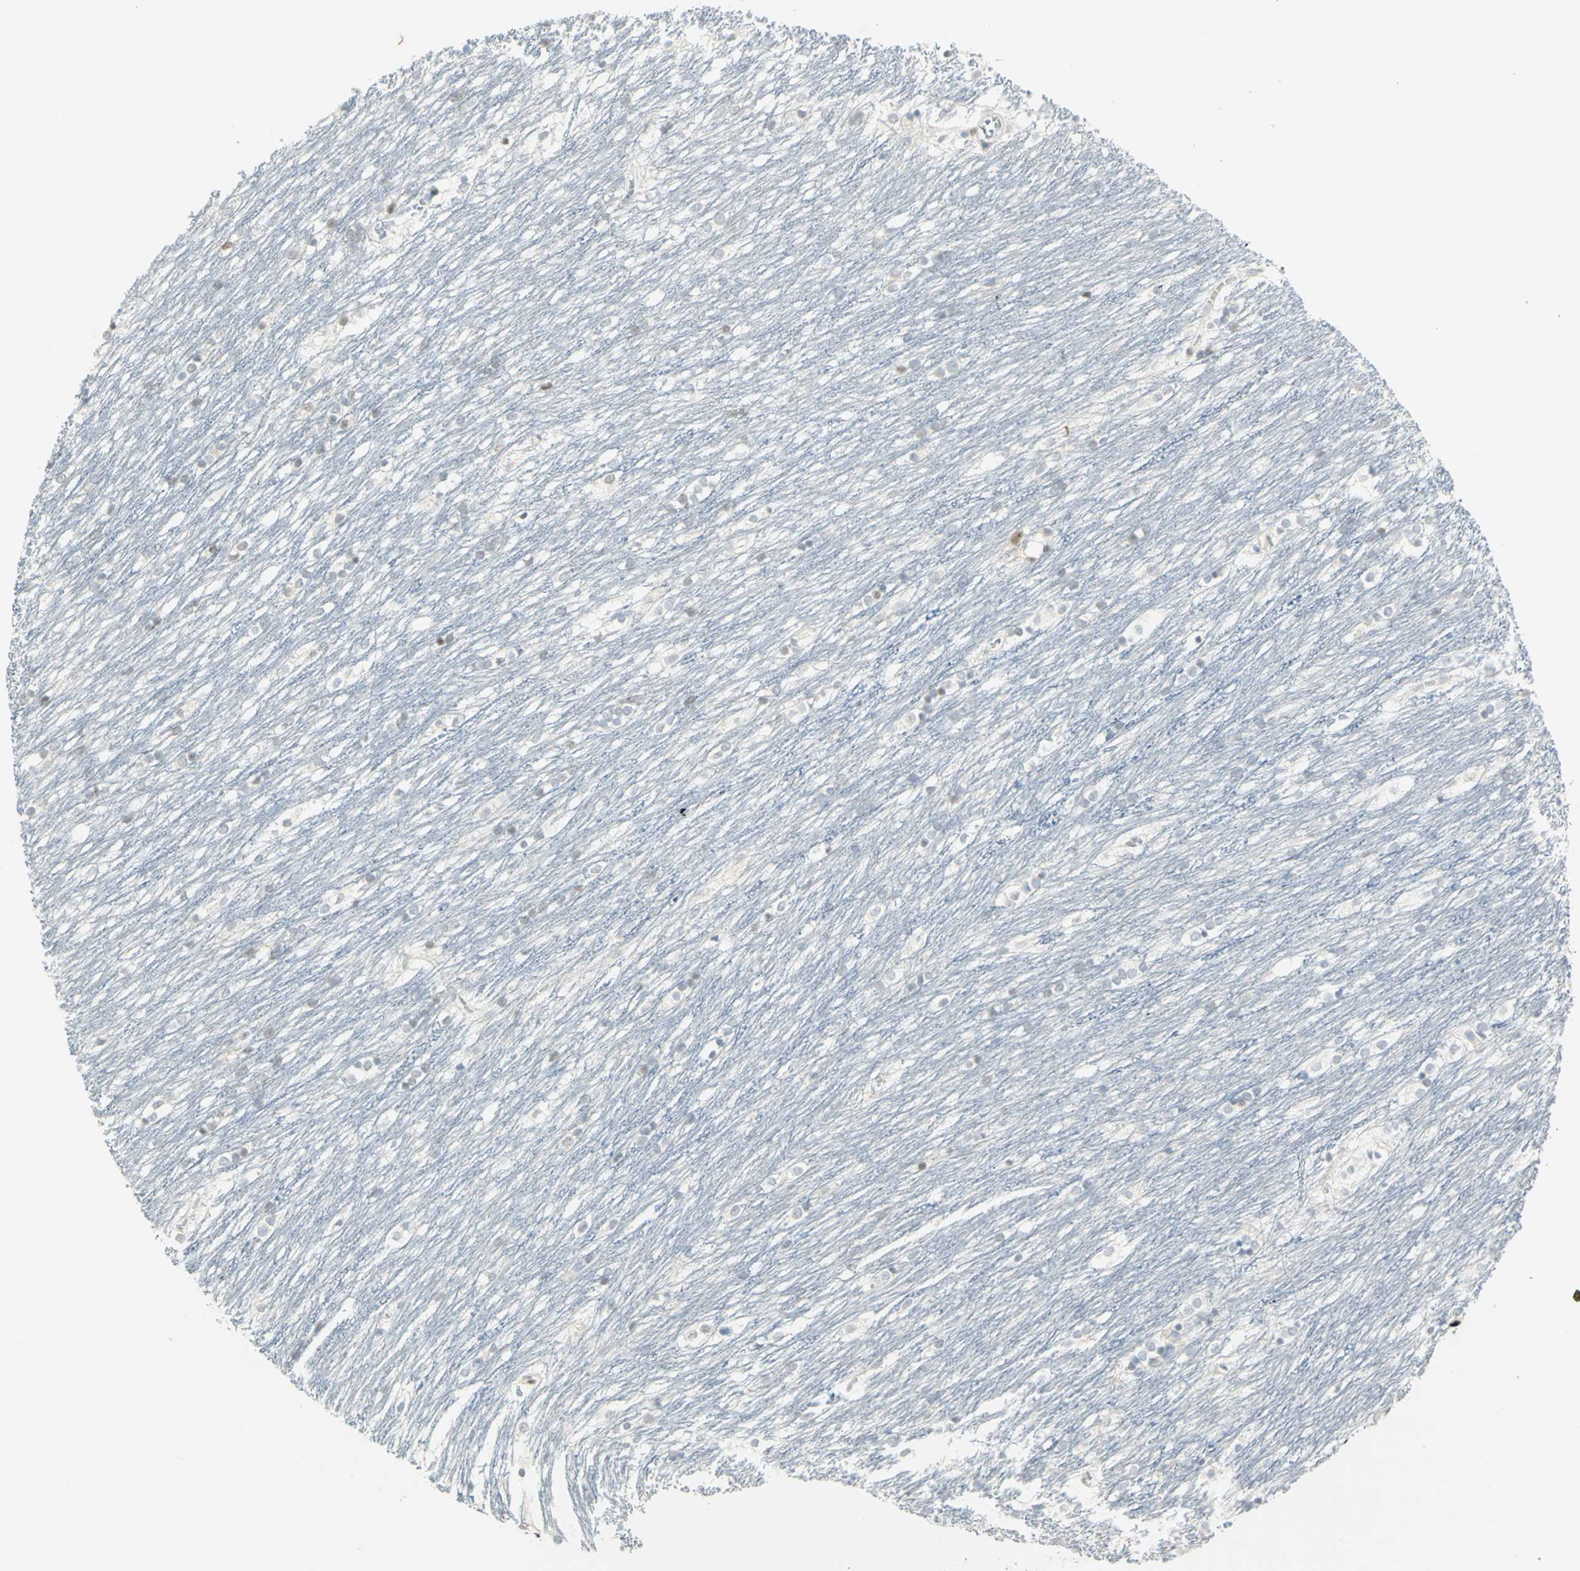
{"staining": {"intensity": "negative", "quantity": "none", "location": "none"}, "tissue": "caudate", "cell_type": "Glial cells", "image_type": "normal", "snomed": [{"axis": "morphology", "description": "Normal tissue, NOS"}, {"axis": "topography", "description": "Lateral ventricle wall"}], "caption": "This is a histopathology image of immunohistochemistry staining of benign caudate, which shows no positivity in glial cells.", "gene": "BCL6", "patient": {"sex": "female", "age": 19}}